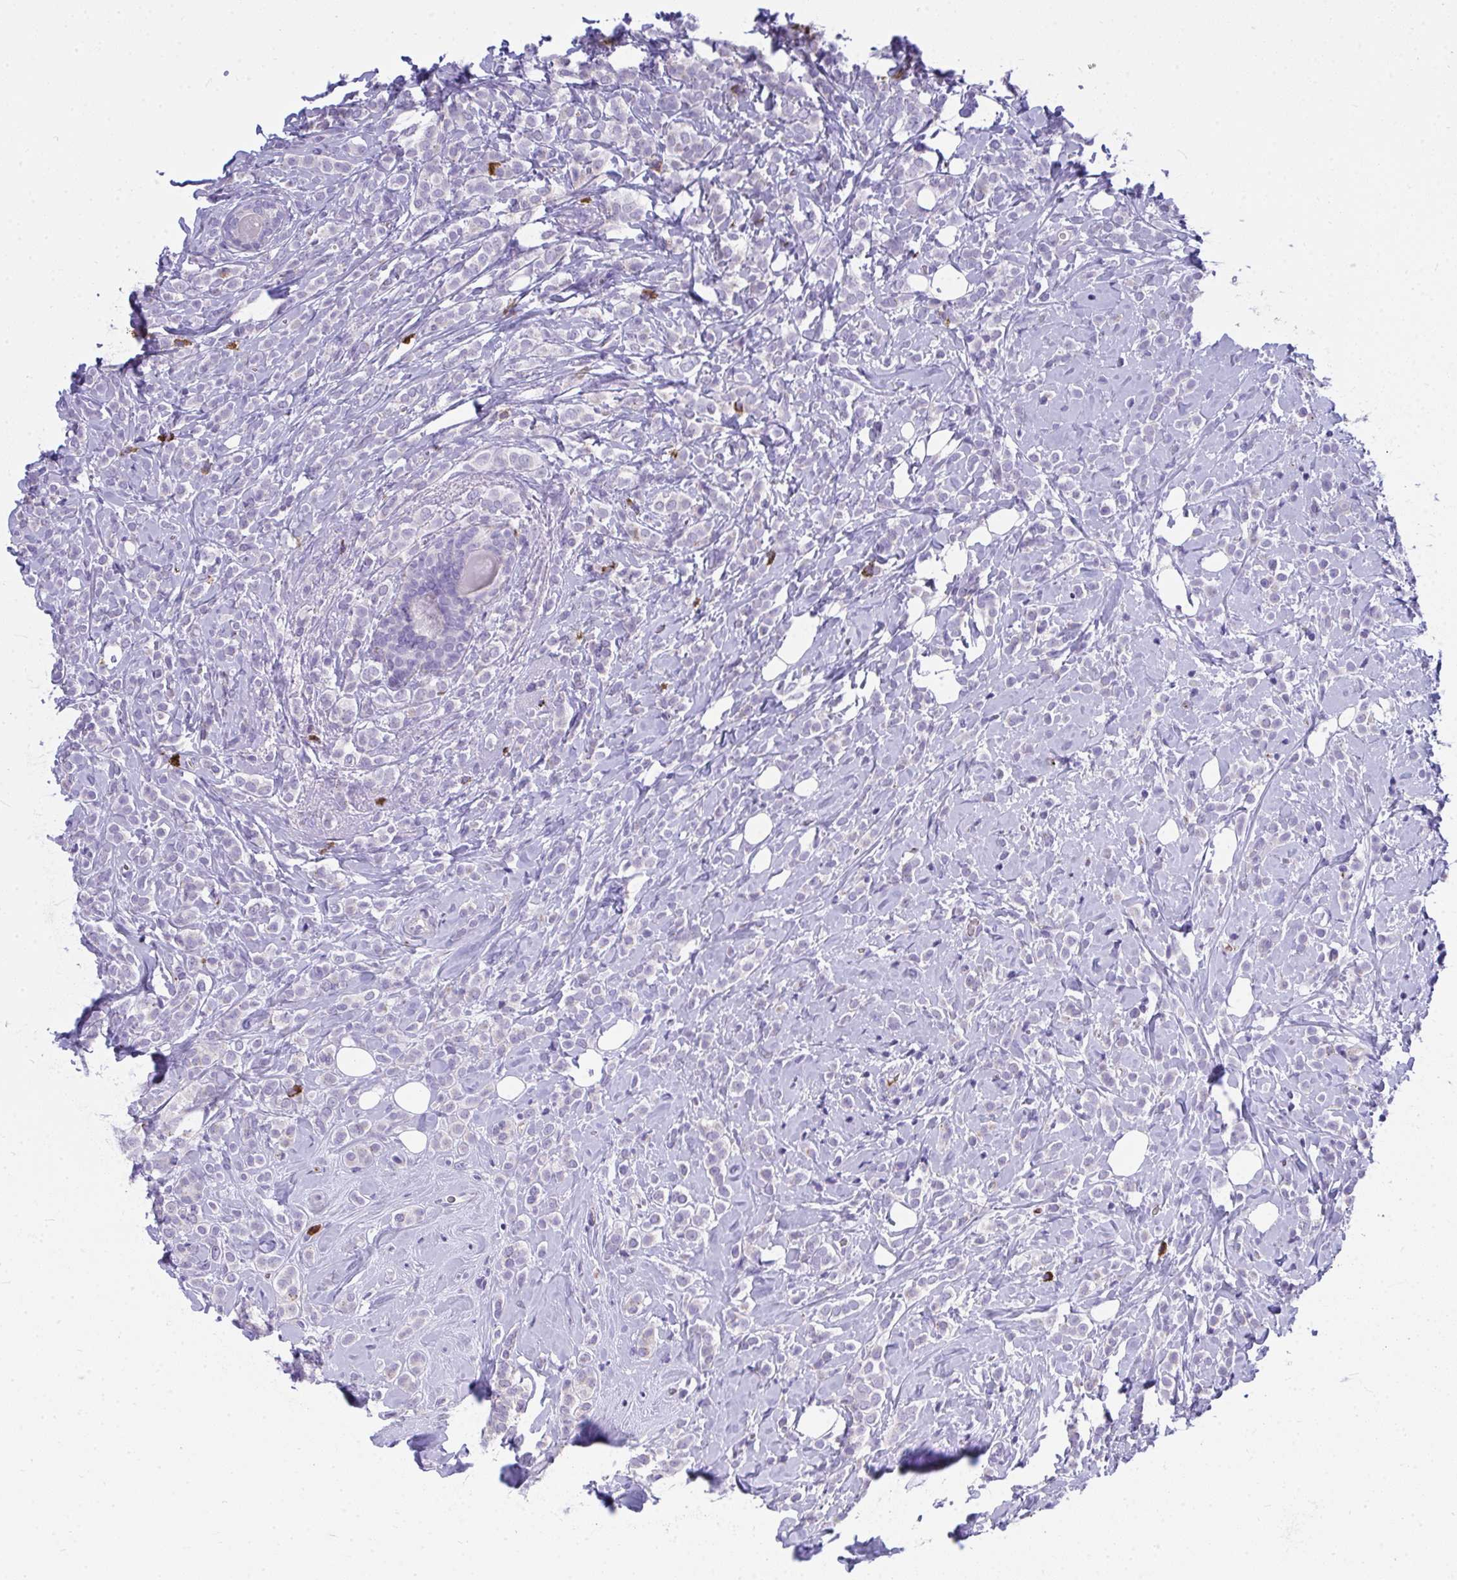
{"staining": {"intensity": "negative", "quantity": "none", "location": "none"}, "tissue": "breast cancer", "cell_type": "Tumor cells", "image_type": "cancer", "snomed": [{"axis": "morphology", "description": "Lobular carcinoma"}, {"axis": "topography", "description": "Breast"}], "caption": "IHC of lobular carcinoma (breast) shows no staining in tumor cells.", "gene": "TSBP1", "patient": {"sex": "female", "age": 49}}